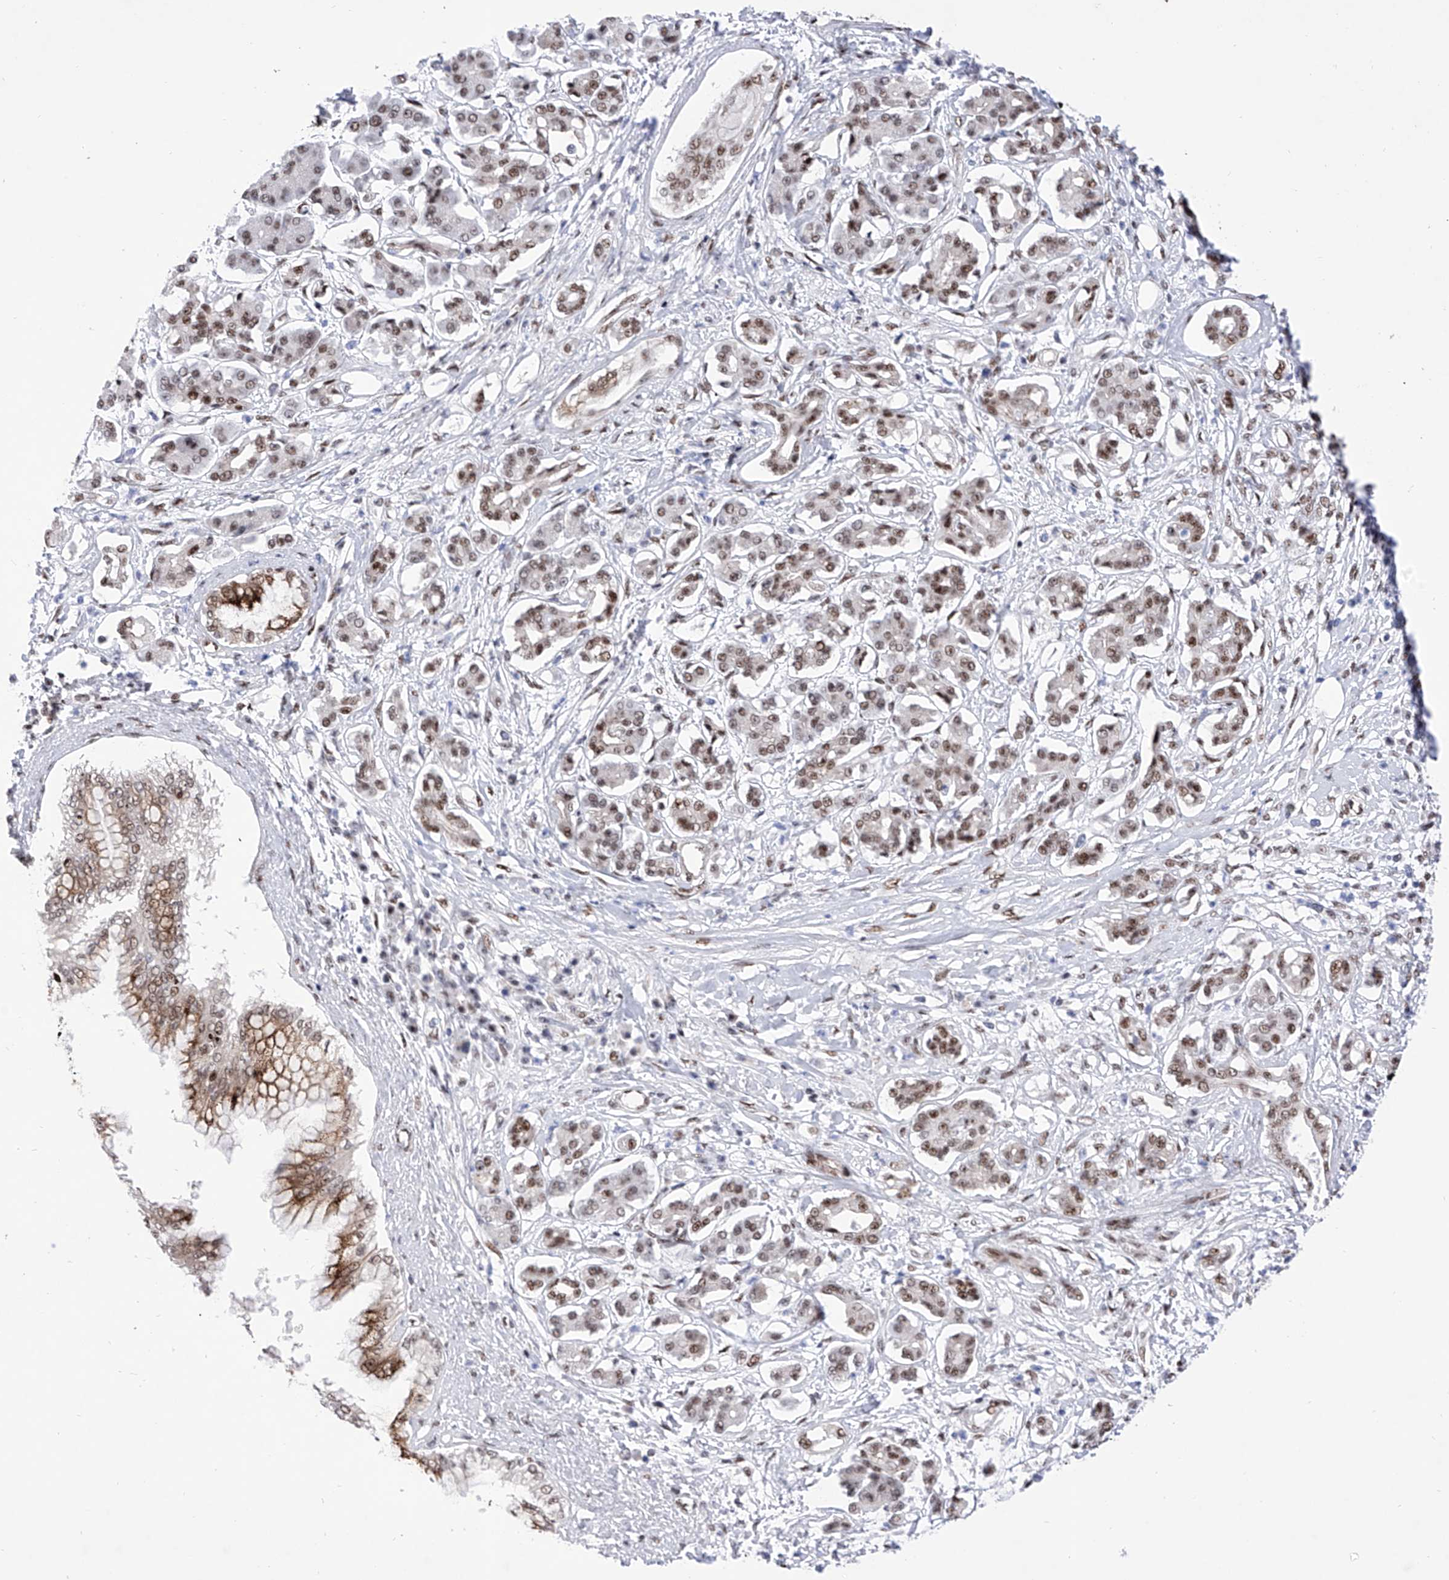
{"staining": {"intensity": "moderate", "quantity": ">75%", "location": "cytoplasmic/membranous,nuclear"}, "tissue": "pancreatic cancer", "cell_type": "Tumor cells", "image_type": "cancer", "snomed": [{"axis": "morphology", "description": "Adenocarcinoma, NOS"}, {"axis": "topography", "description": "Pancreas"}], "caption": "Protein analysis of adenocarcinoma (pancreatic) tissue exhibits moderate cytoplasmic/membranous and nuclear staining in about >75% of tumor cells.", "gene": "ATN1", "patient": {"sex": "female", "age": 56}}